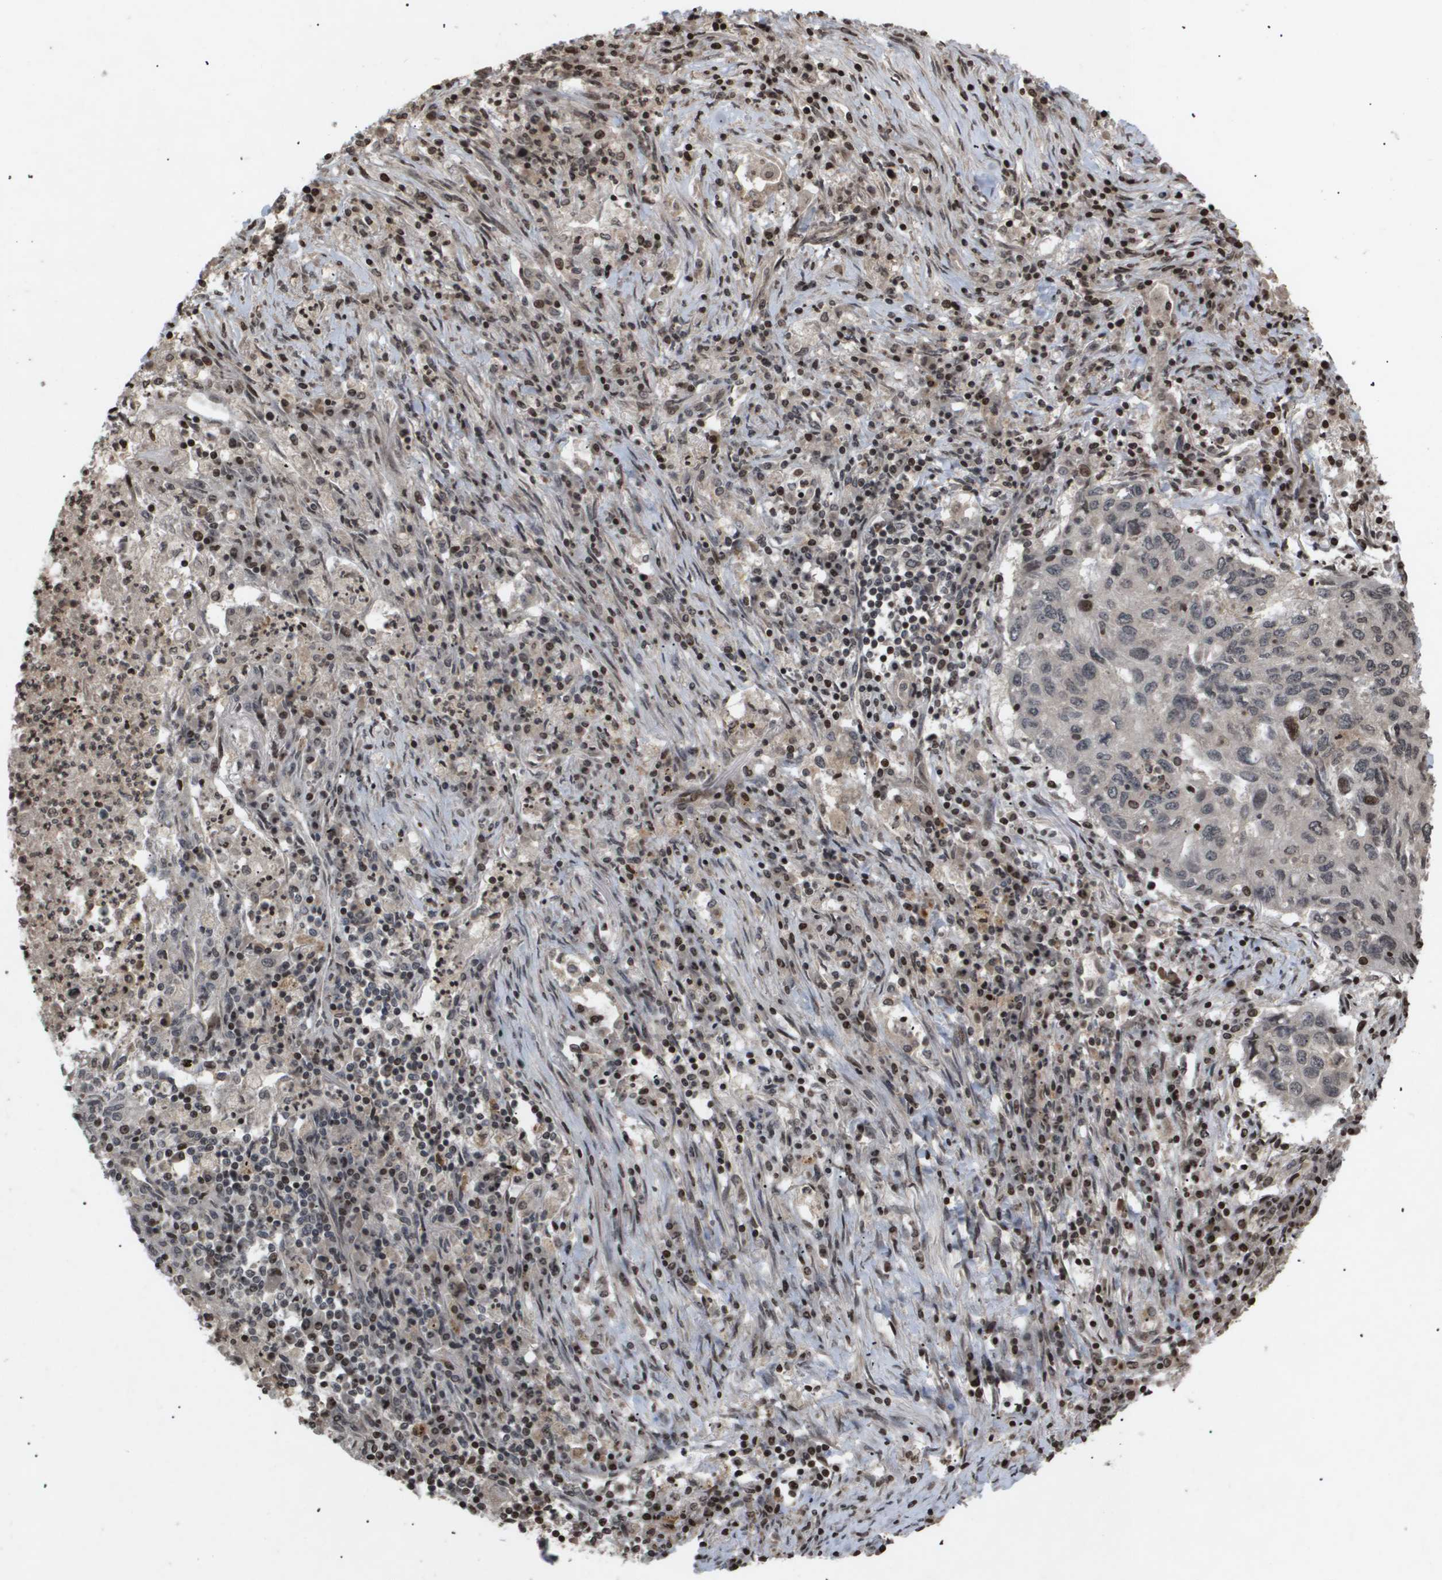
{"staining": {"intensity": "negative", "quantity": "none", "location": "none"}, "tissue": "lung cancer", "cell_type": "Tumor cells", "image_type": "cancer", "snomed": [{"axis": "morphology", "description": "Squamous cell carcinoma, NOS"}, {"axis": "topography", "description": "Lung"}], "caption": "Immunohistochemical staining of human lung squamous cell carcinoma exhibits no significant staining in tumor cells.", "gene": "HSPA6", "patient": {"sex": "female", "age": 63}}